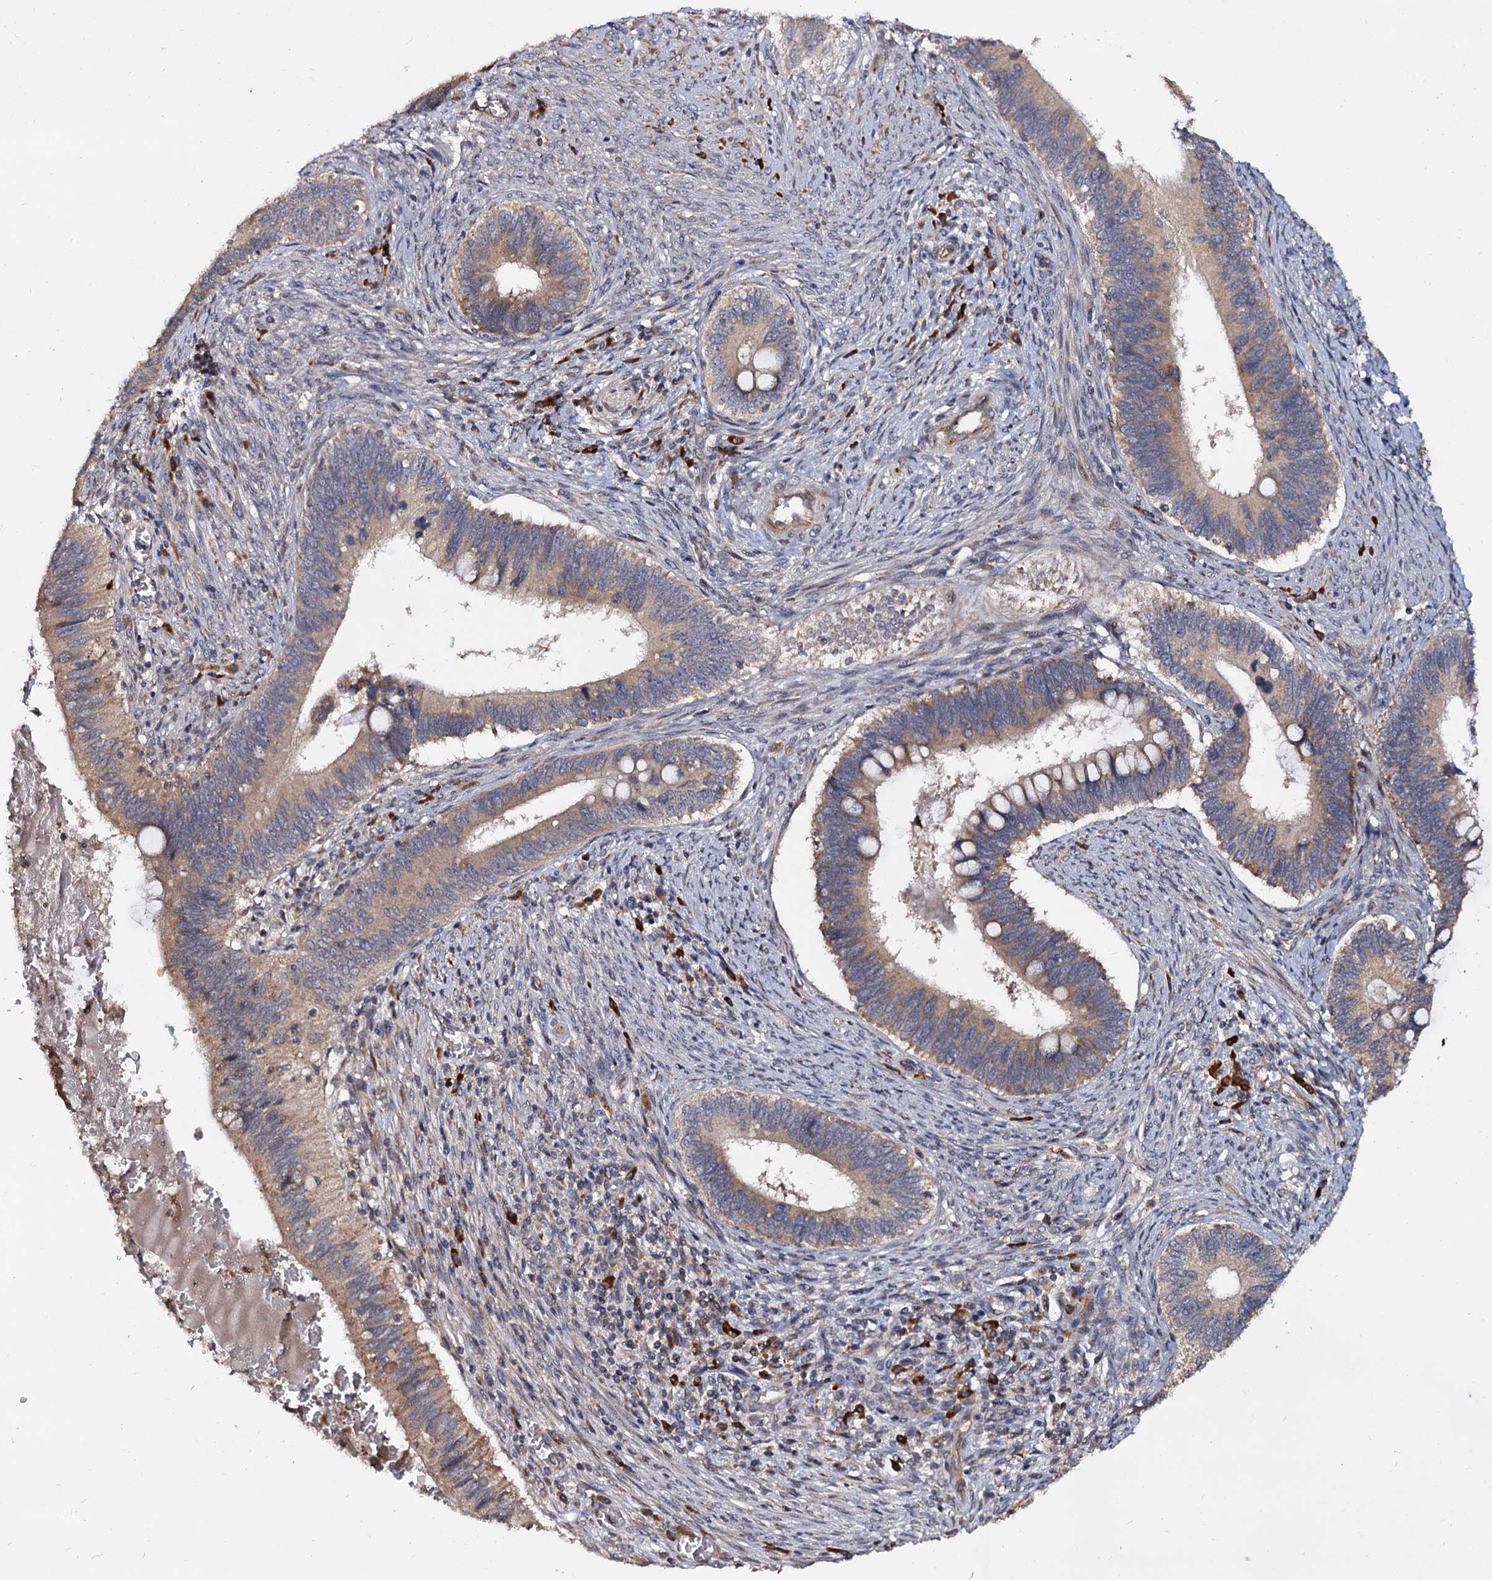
{"staining": {"intensity": "strong", "quantity": ">75%", "location": "cytoplasmic/membranous"}, "tissue": "cervical cancer", "cell_type": "Tumor cells", "image_type": "cancer", "snomed": [{"axis": "morphology", "description": "Adenocarcinoma, NOS"}, {"axis": "topography", "description": "Cervix"}], "caption": "The immunohistochemical stain labels strong cytoplasmic/membranous staining in tumor cells of cervical cancer tissue. (DAB = brown stain, brightfield microscopy at high magnification).", "gene": "WWC3", "patient": {"sex": "female", "age": 42}}